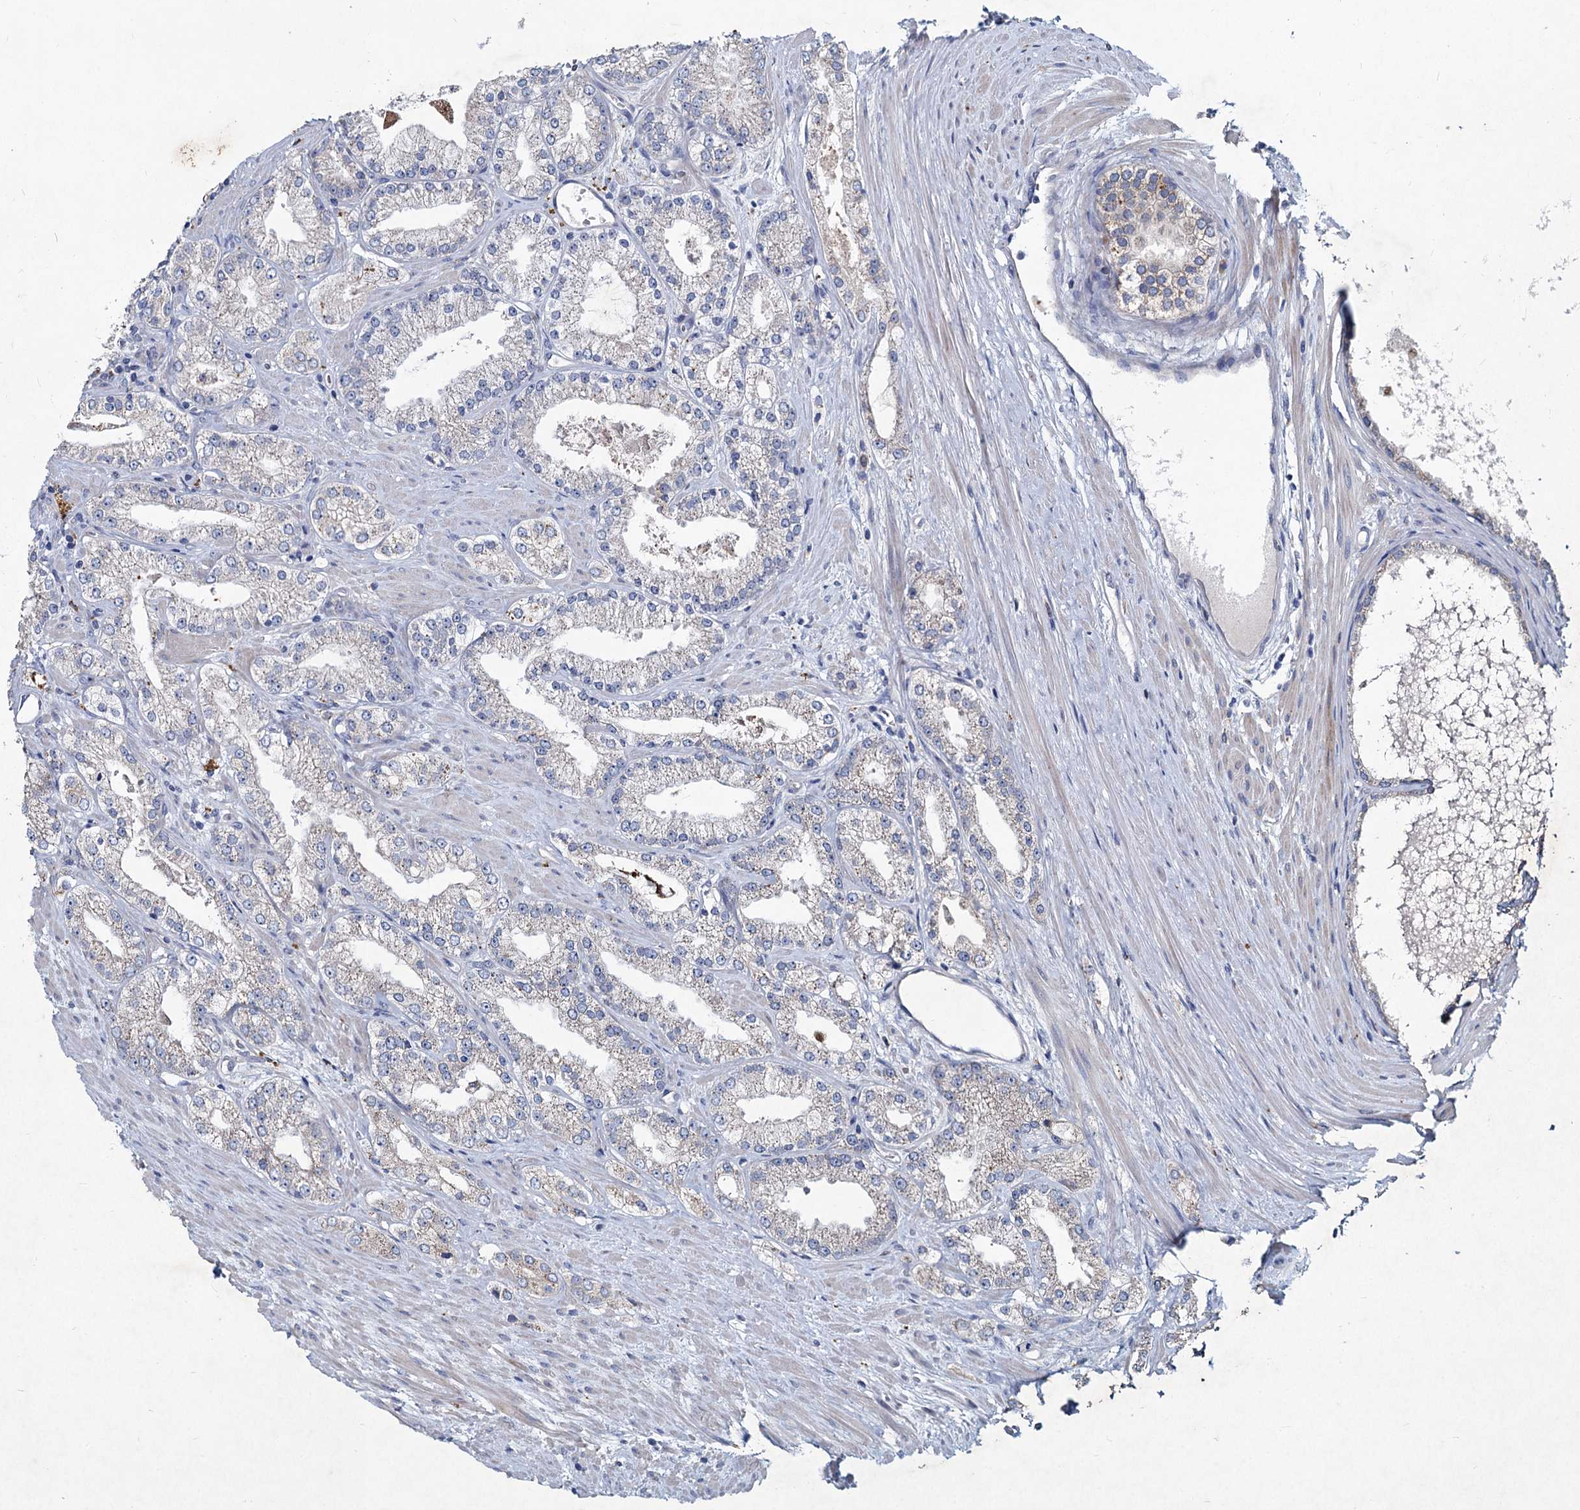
{"staining": {"intensity": "negative", "quantity": "none", "location": "none"}, "tissue": "prostate cancer", "cell_type": "Tumor cells", "image_type": "cancer", "snomed": [{"axis": "morphology", "description": "Adenocarcinoma, Low grade"}, {"axis": "topography", "description": "Prostate"}], "caption": "Tumor cells are negative for protein expression in human prostate adenocarcinoma (low-grade).", "gene": "TMX2", "patient": {"sex": "male", "age": 69}}